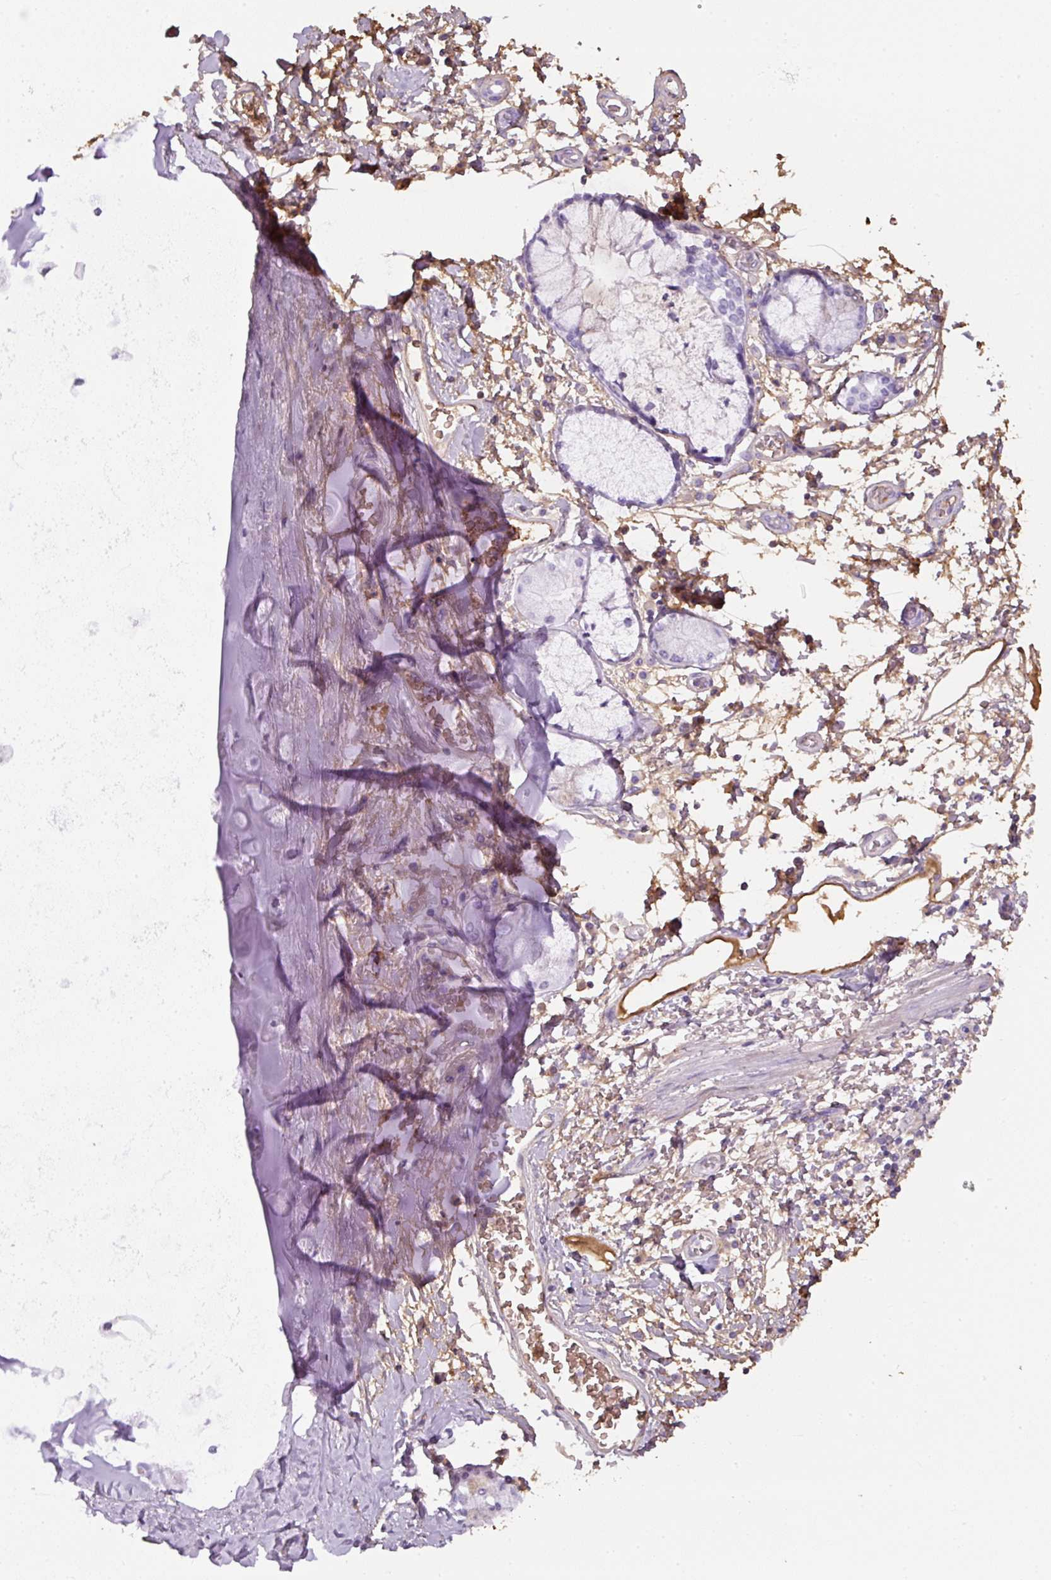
{"staining": {"intensity": "moderate", "quantity": "<25%", "location": "cytoplasmic/membranous"}, "tissue": "adipose tissue", "cell_type": "Adipocytes", "image_type": "normal", "snomed": [{"axis": "morphology", "description": "Normal tissue, NOS"}, {"axis": "morphology", "description": "Degeneration, NOS"}, {"axis": "topography", "description": "Cartilage tissue"}, {"axis": "topography", "description": "Lung"}], "caption": "A brown stain shows moderate cytoplasmic/membranous positivity of a protein in adipocytes of unremarkable adipose tissue.", "gene": "APOA1", "patient": {"sex": "female", "age": 61}}